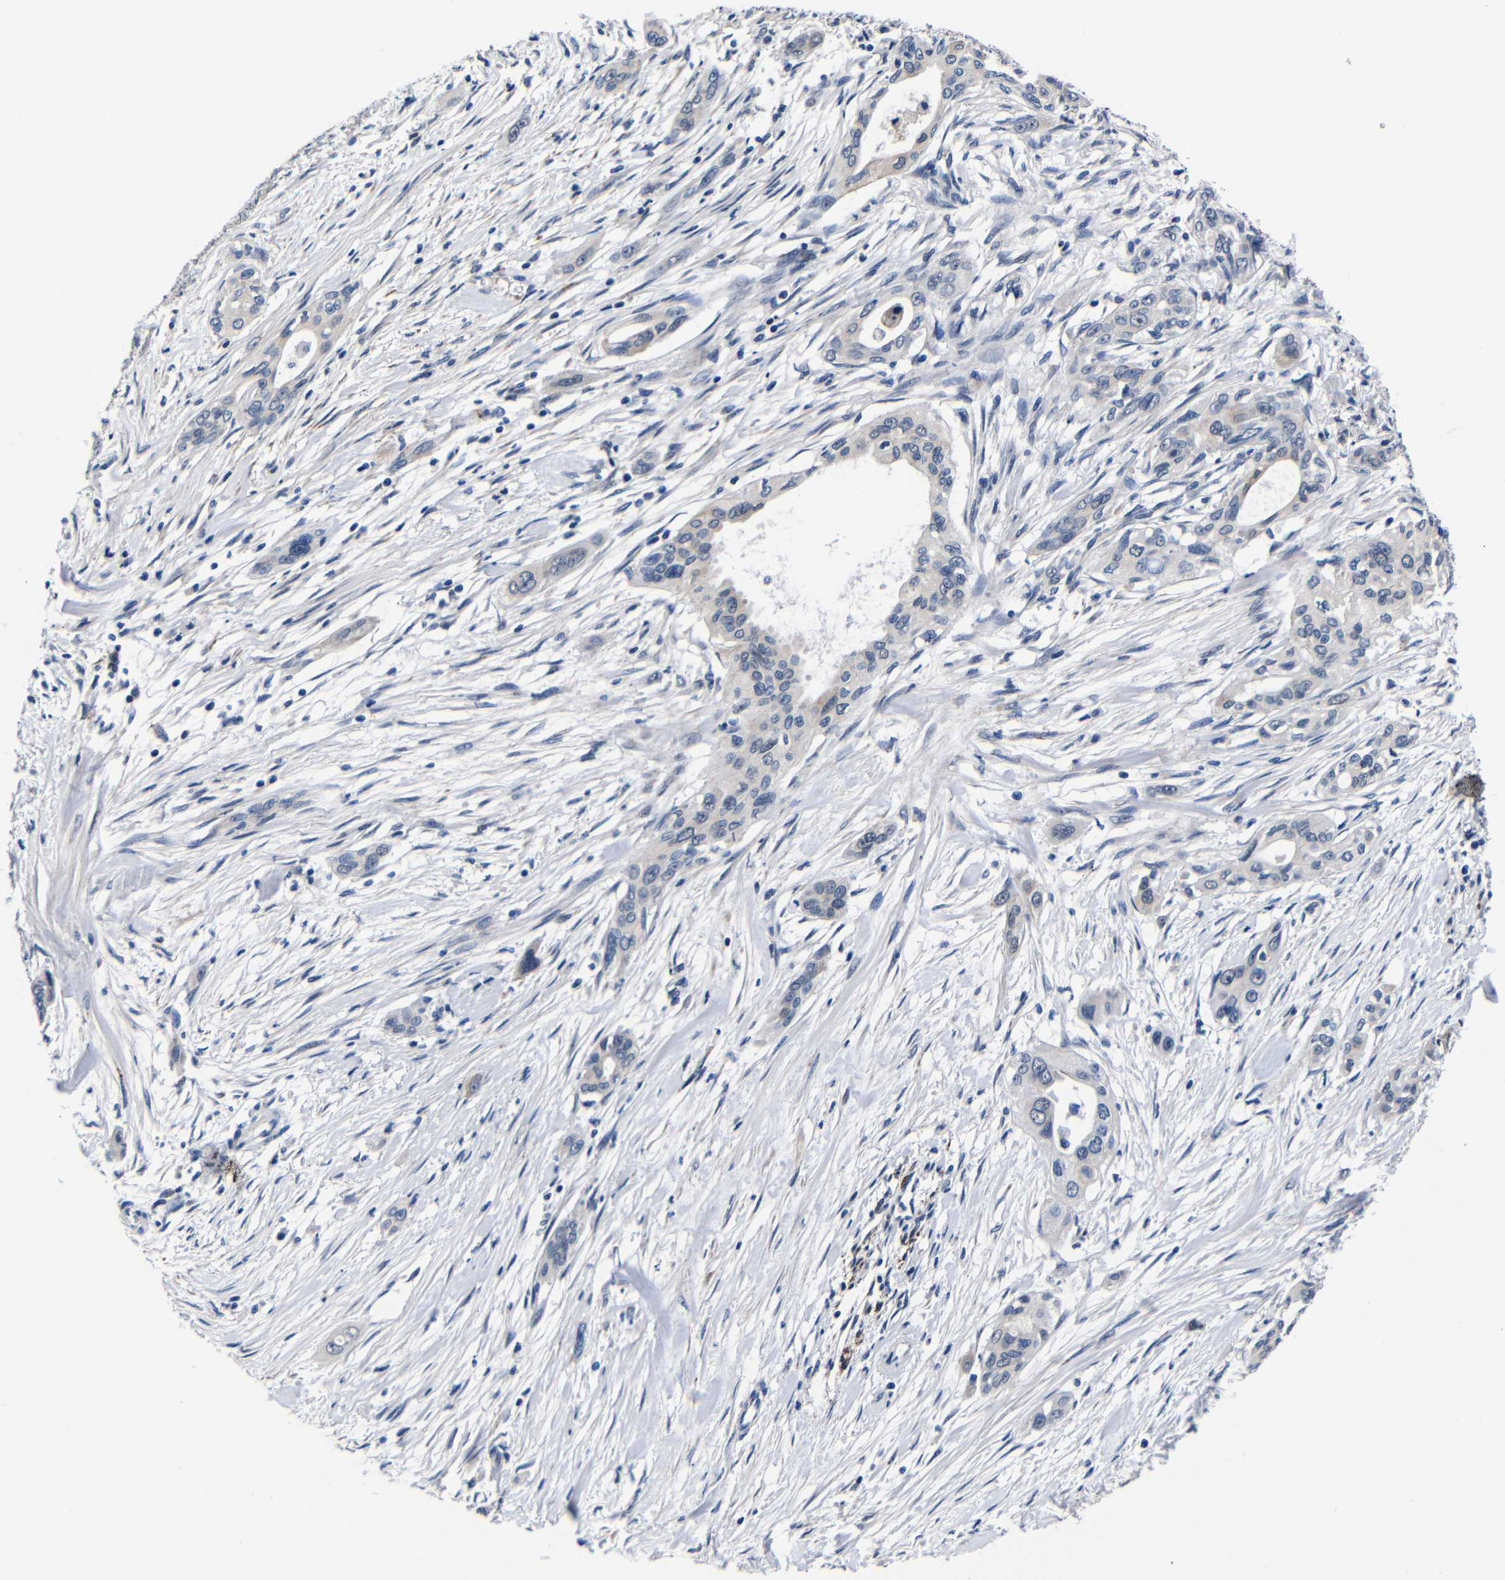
{"staining": {"intensity": "negative", "quantity": "none", "location": "none"}, "tissue": "pancreatic cancer", "cell_type": "Tumor cells", "image_type": "cancer", "snomed": [{"axis": "morphology", "description": "Adenocarcinoma, NOS"}, {"axis": "topography", "description": "Pancreas"}], "caption": "Immunohistochemistry of pancreatic cancer reveals no expression in tumor cells.", "gene": "DEPP1", "patient": {"sex": "female", "age": 60}}